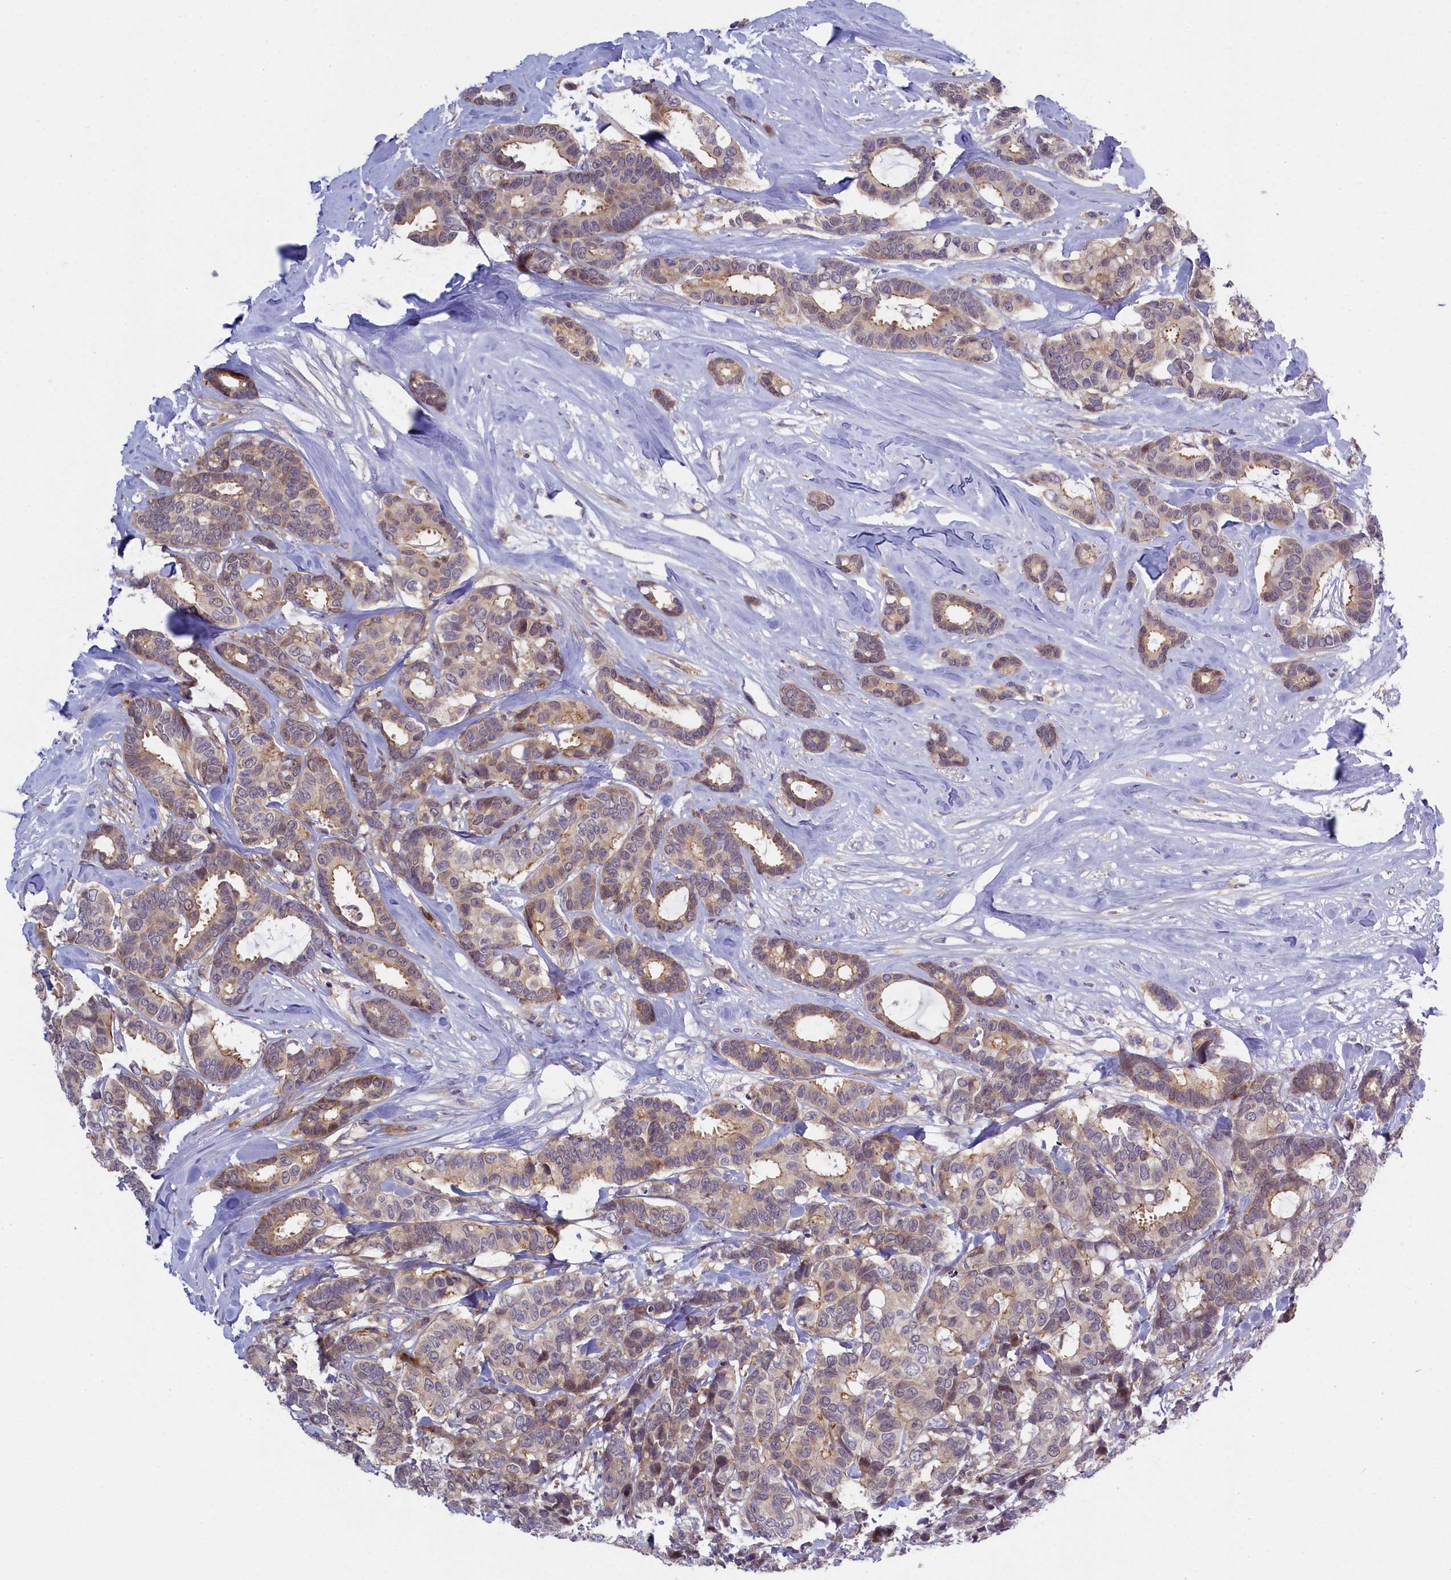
{"staining": {"intensity": "weak", "quantity": ">75%", "location": "cytoplasmic/membranous"}, "tissue": "breast cancer", "cell_type": "Tumor cells", "image_type": "cancer", "snomed": [{"axis": "morphology", "description": "Duct carcinoma"}, {"axis": "topography", "description": "Breast"}], "caption": "There is low levels of weak cytoplasmic/membranous expression in tumor cells of intraductal carcinoma (breast), as demonstrated by immunohistochemical staining (brown color).", "gene": "CCL23", "patient": {"sex": "female", "age": 87}}